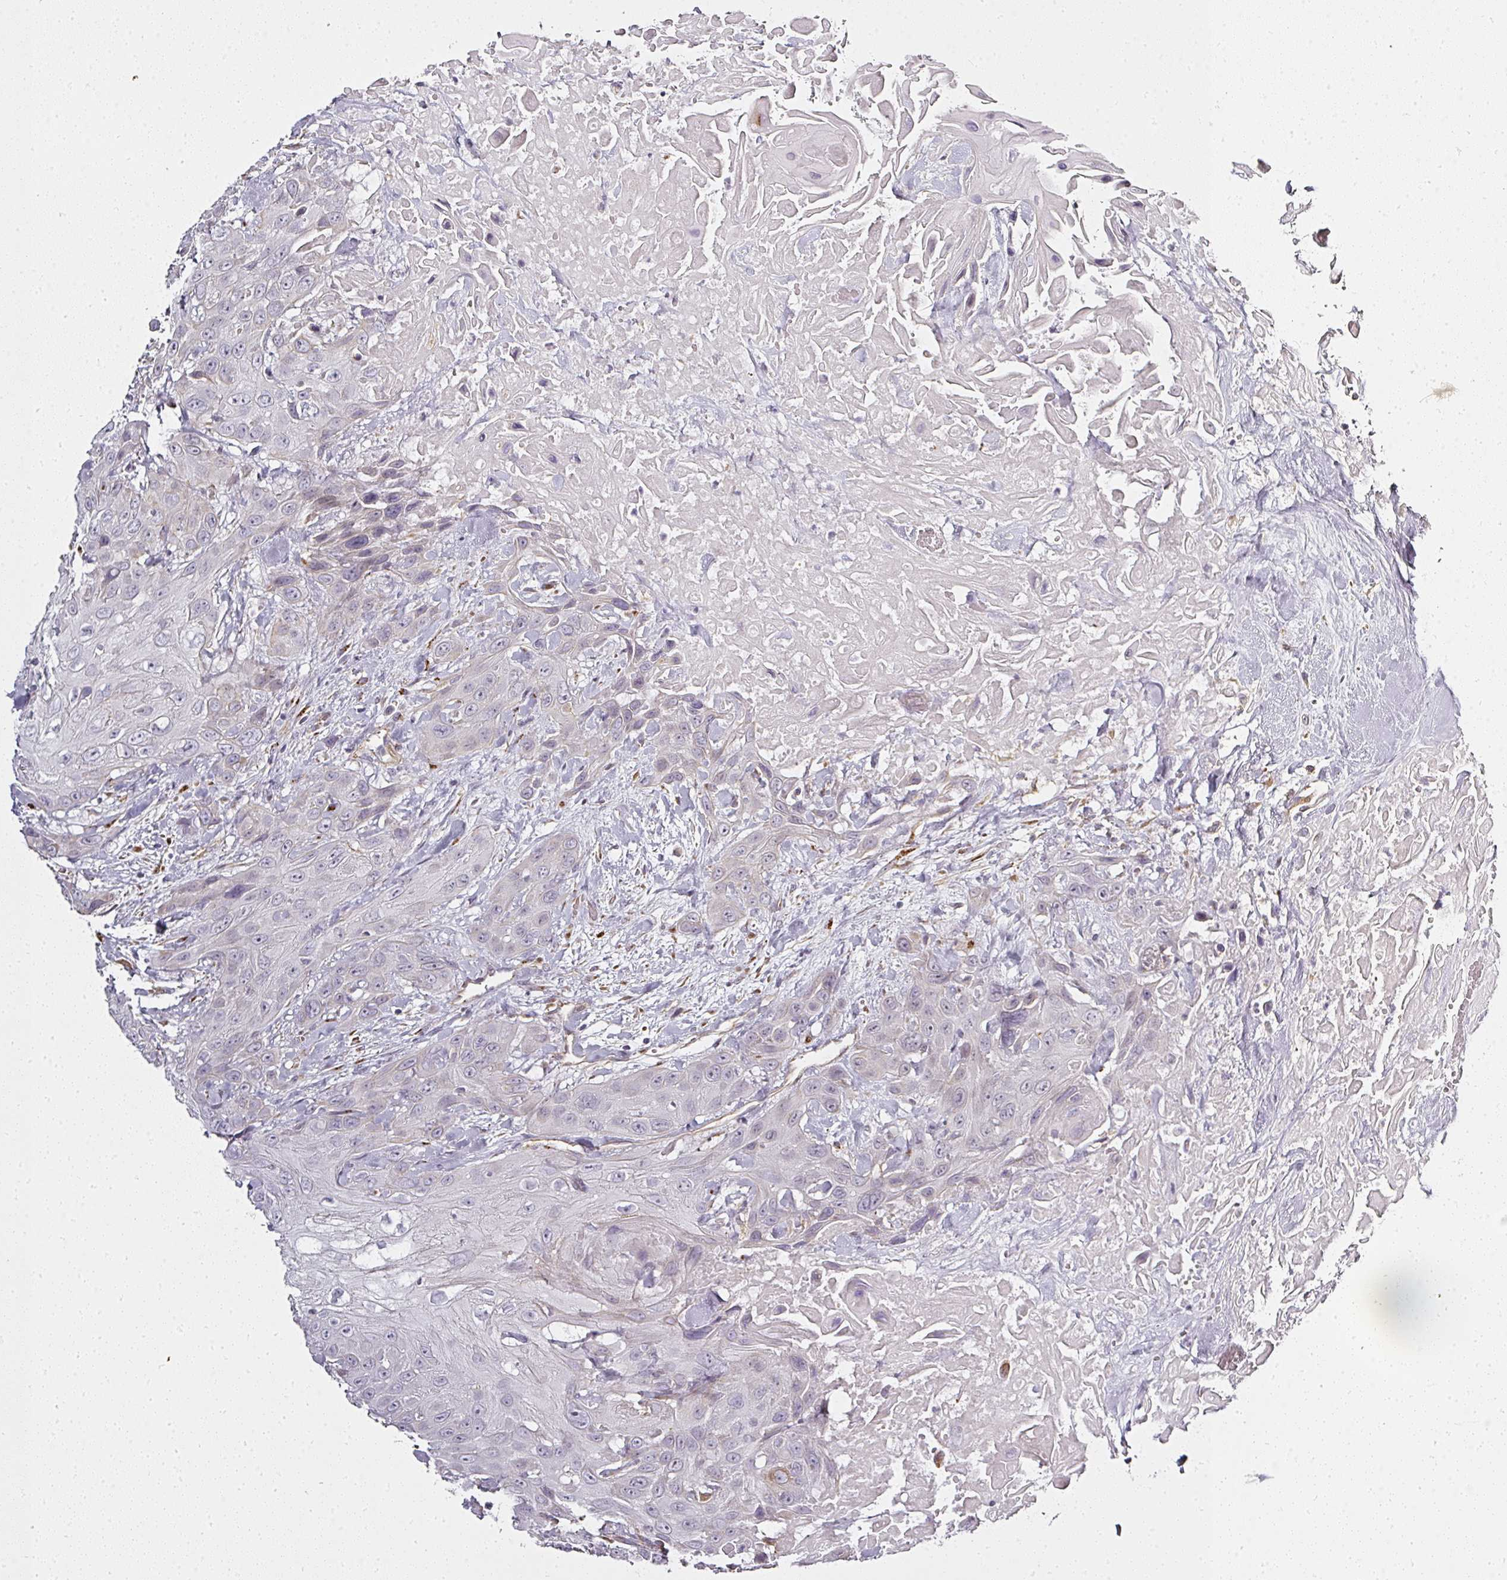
{"staining": {"intensity": "negative", "quantity": "none", "location": "none"}, "tissue": "head and neck cancer", "cell_type": "Tumor cells", "image_type": "cancer", "snomed": [{"axis": "morphology", "description": "Squamous cell carcinoma, NOS"}, {"axis": "topography", "description": "Head-Neck"}], "caption": "This is an immunohistochemistry (IHC) photomicrograph of head and neck squamous cell carcinoma. There is no positivity in tumor cells.", "gene": "ATP8B2", "patient": {"sex": "male", "age": 81}}